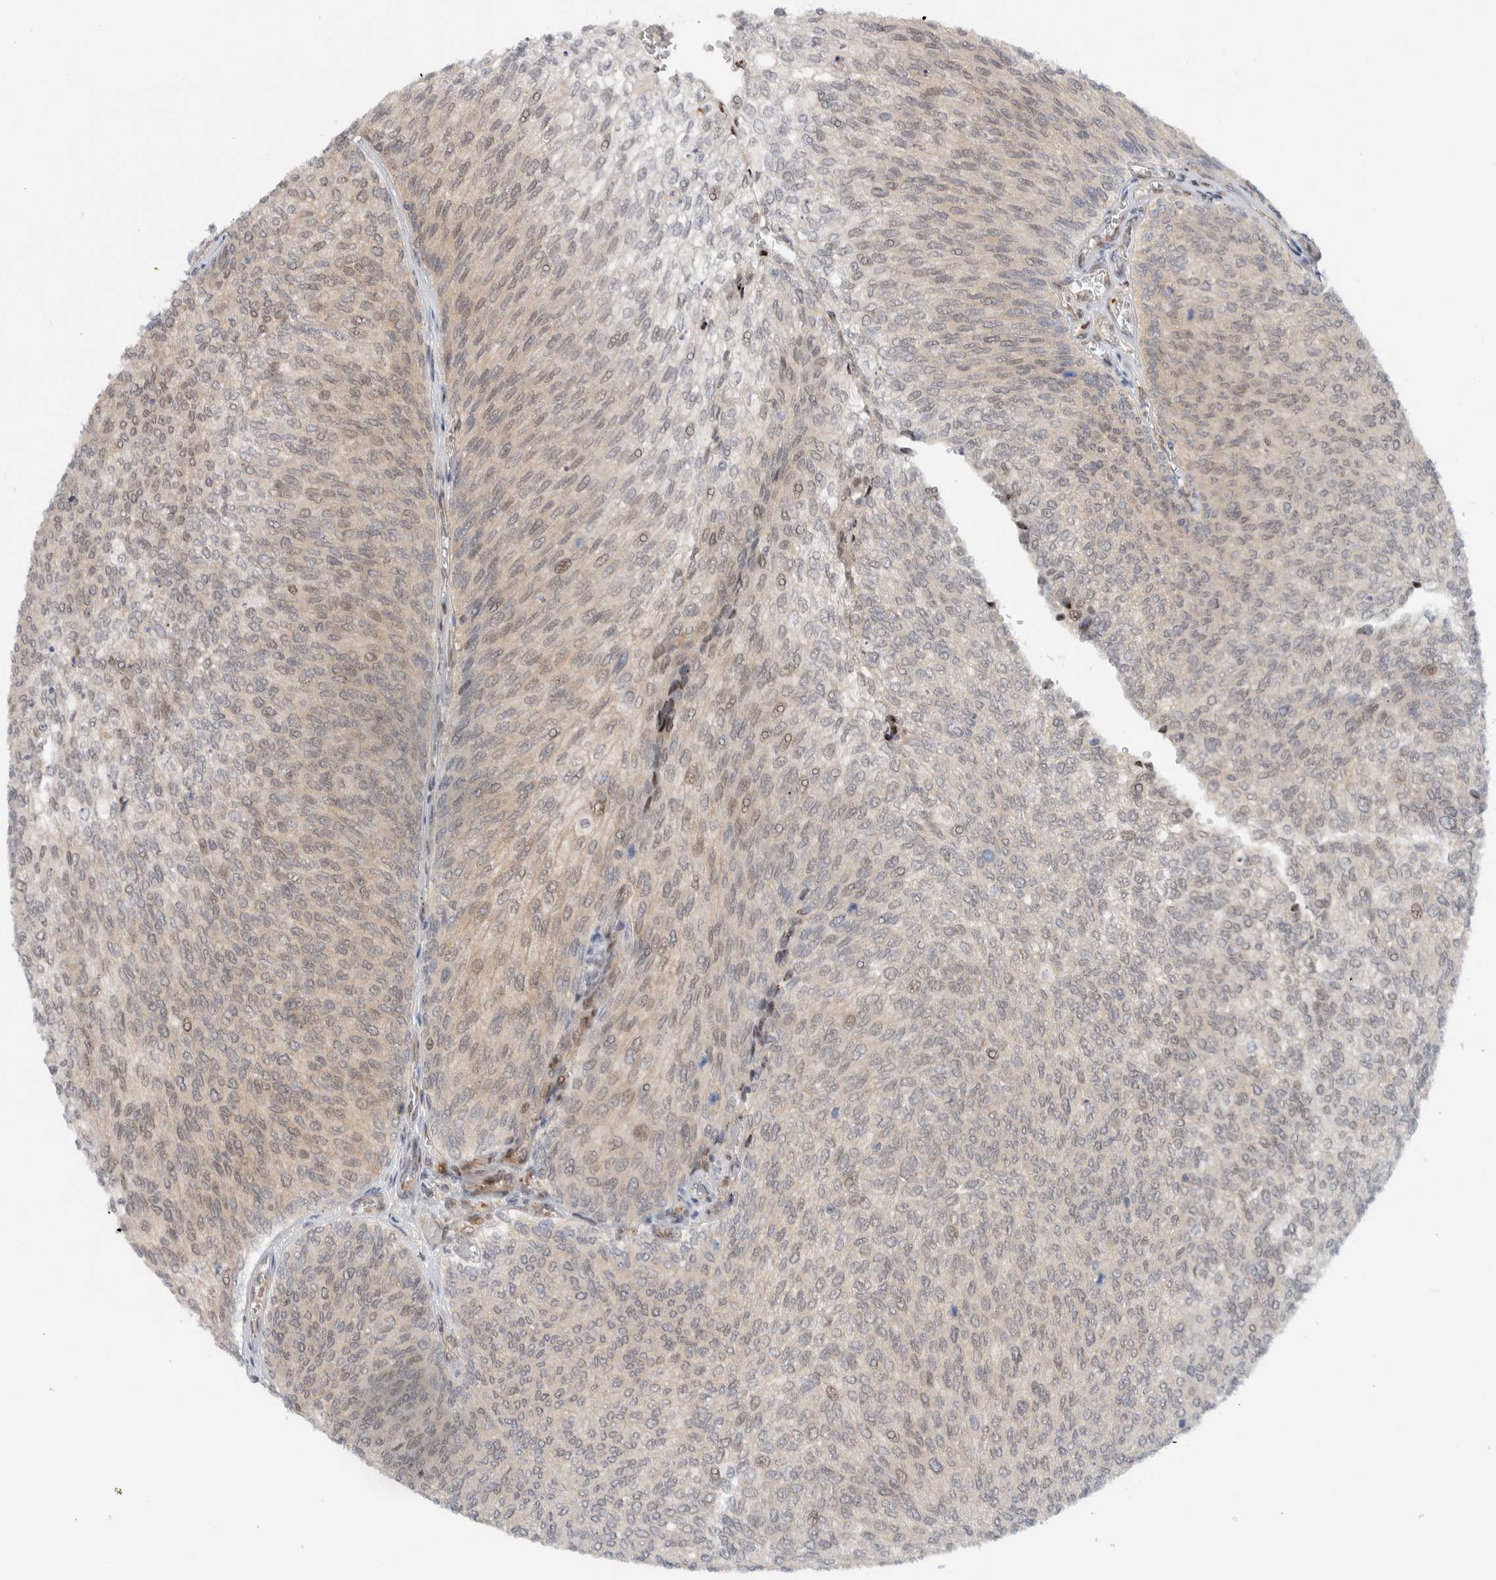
{"staining": {"intensity": "moderate", "quantity": "25%-75%", "location": "cytoplasmic/membranous,nuclear"}, "tissue": "urothelial cancer", "cell_type": "Tumor cells", "image_type": "cancer", "snomed": [{"axis": "morphology", "description": "Urothelial carcinoma, Low grade"}, {"axis": "topography", "description": "Urinary bladder"}], "caption": "Urothelial carcinoma (low-grade) stained for a protein displays moderate cytoplasmic/membranous and nuclear positivity in tumor cells. Nuclei are stained in blue.", "gene": "NCR3LG1", "patient": {"sex": "female", "age": 79}}